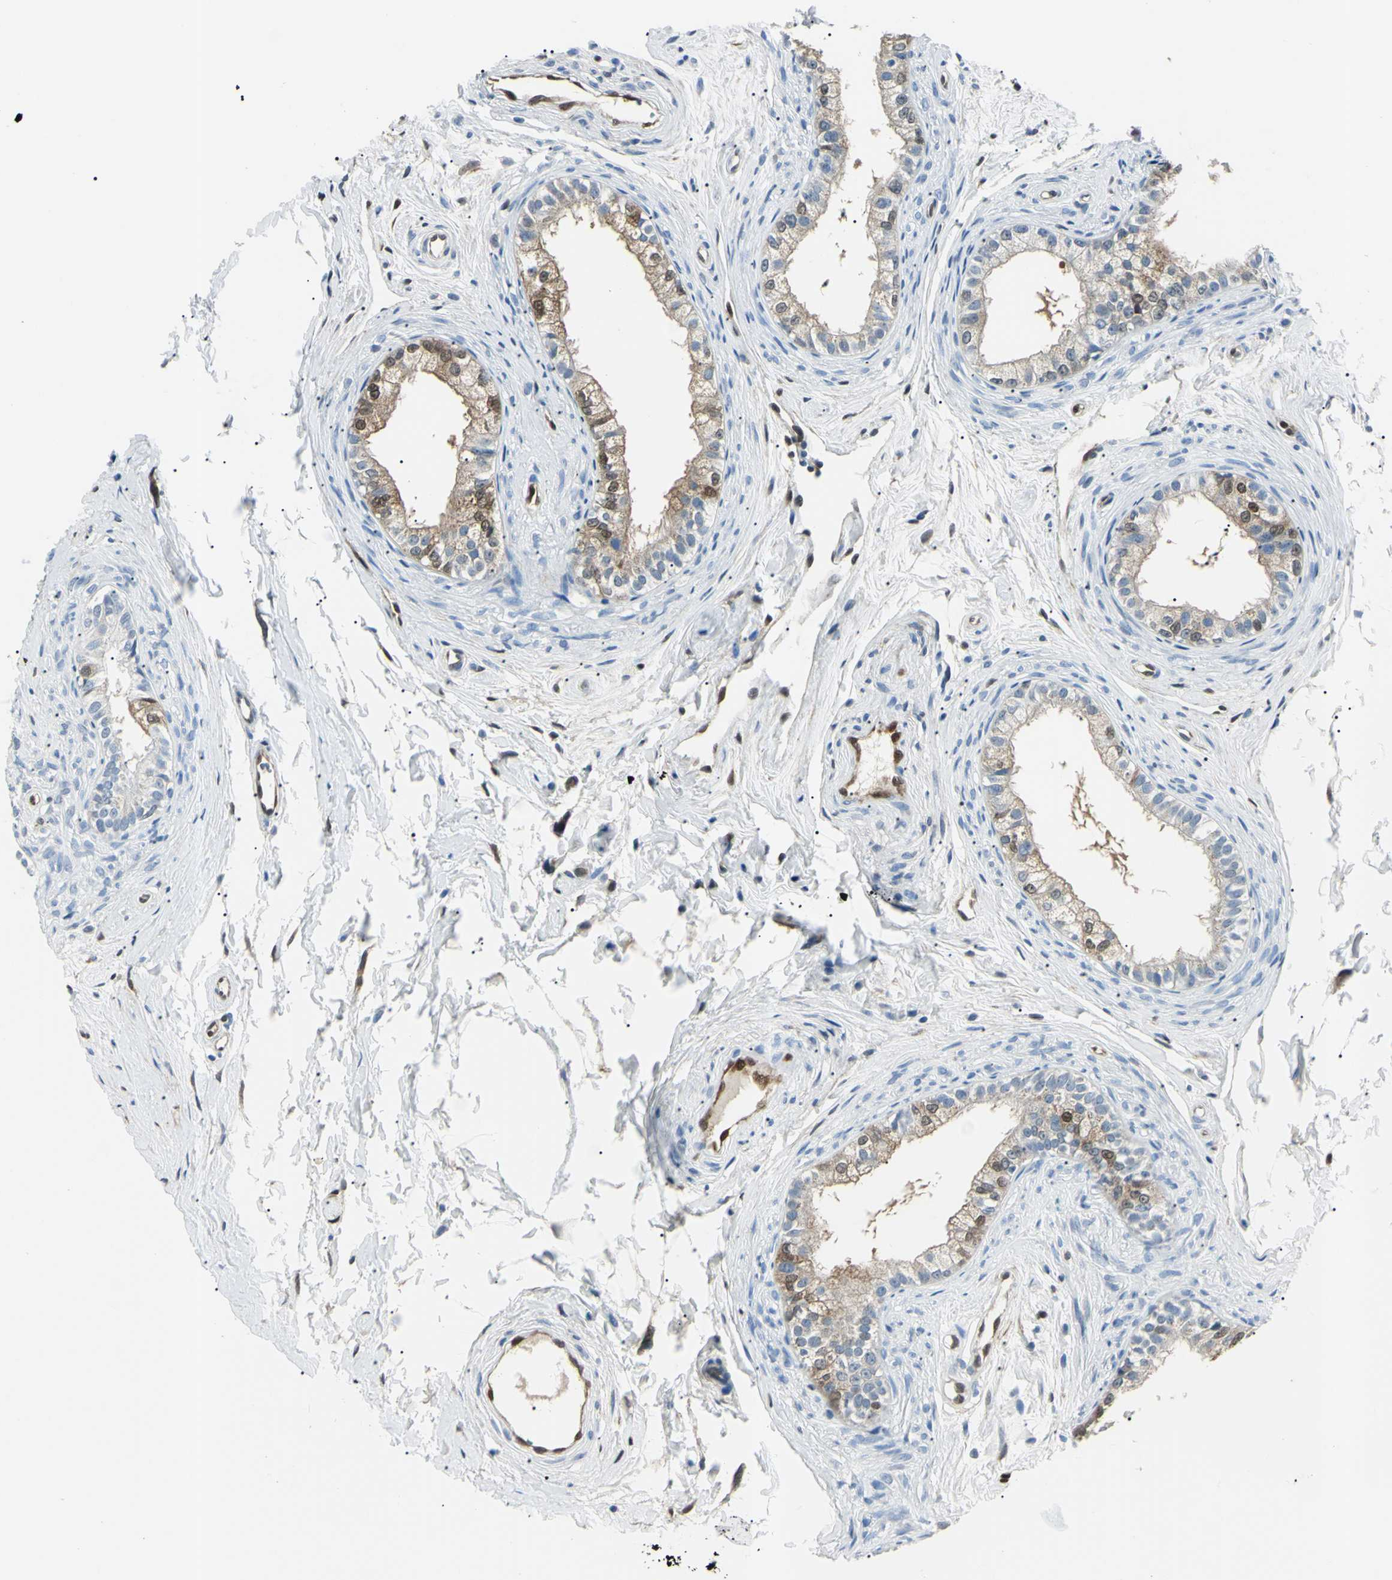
{"staining": {"intensity": "moderate", "quantity": "25%-75%", "location": "cytoplasmic/membranous,nuclear"}, "tissue": "epididymis", "cell_type": "Glandular cells", "image_type": "normal", "snomed": [{"axis": "morphology", "description": "Normal tissue, NOS"}, {"axis": "topography", "description": "Epididymis"}], "caption": "Unremarkable epididymis demonstrates moderate cytoplasmic/membranous,nuclear expression in approximately 25%-75% of glandular cells, visualized by immunohistochemistry. (Stains: DAB in brown, nuclei in blue, Microscopy: brightfield microscopy at high magnification).", "gene": "AKR1C3", "patient": {"sex": "male", "age": 56}}